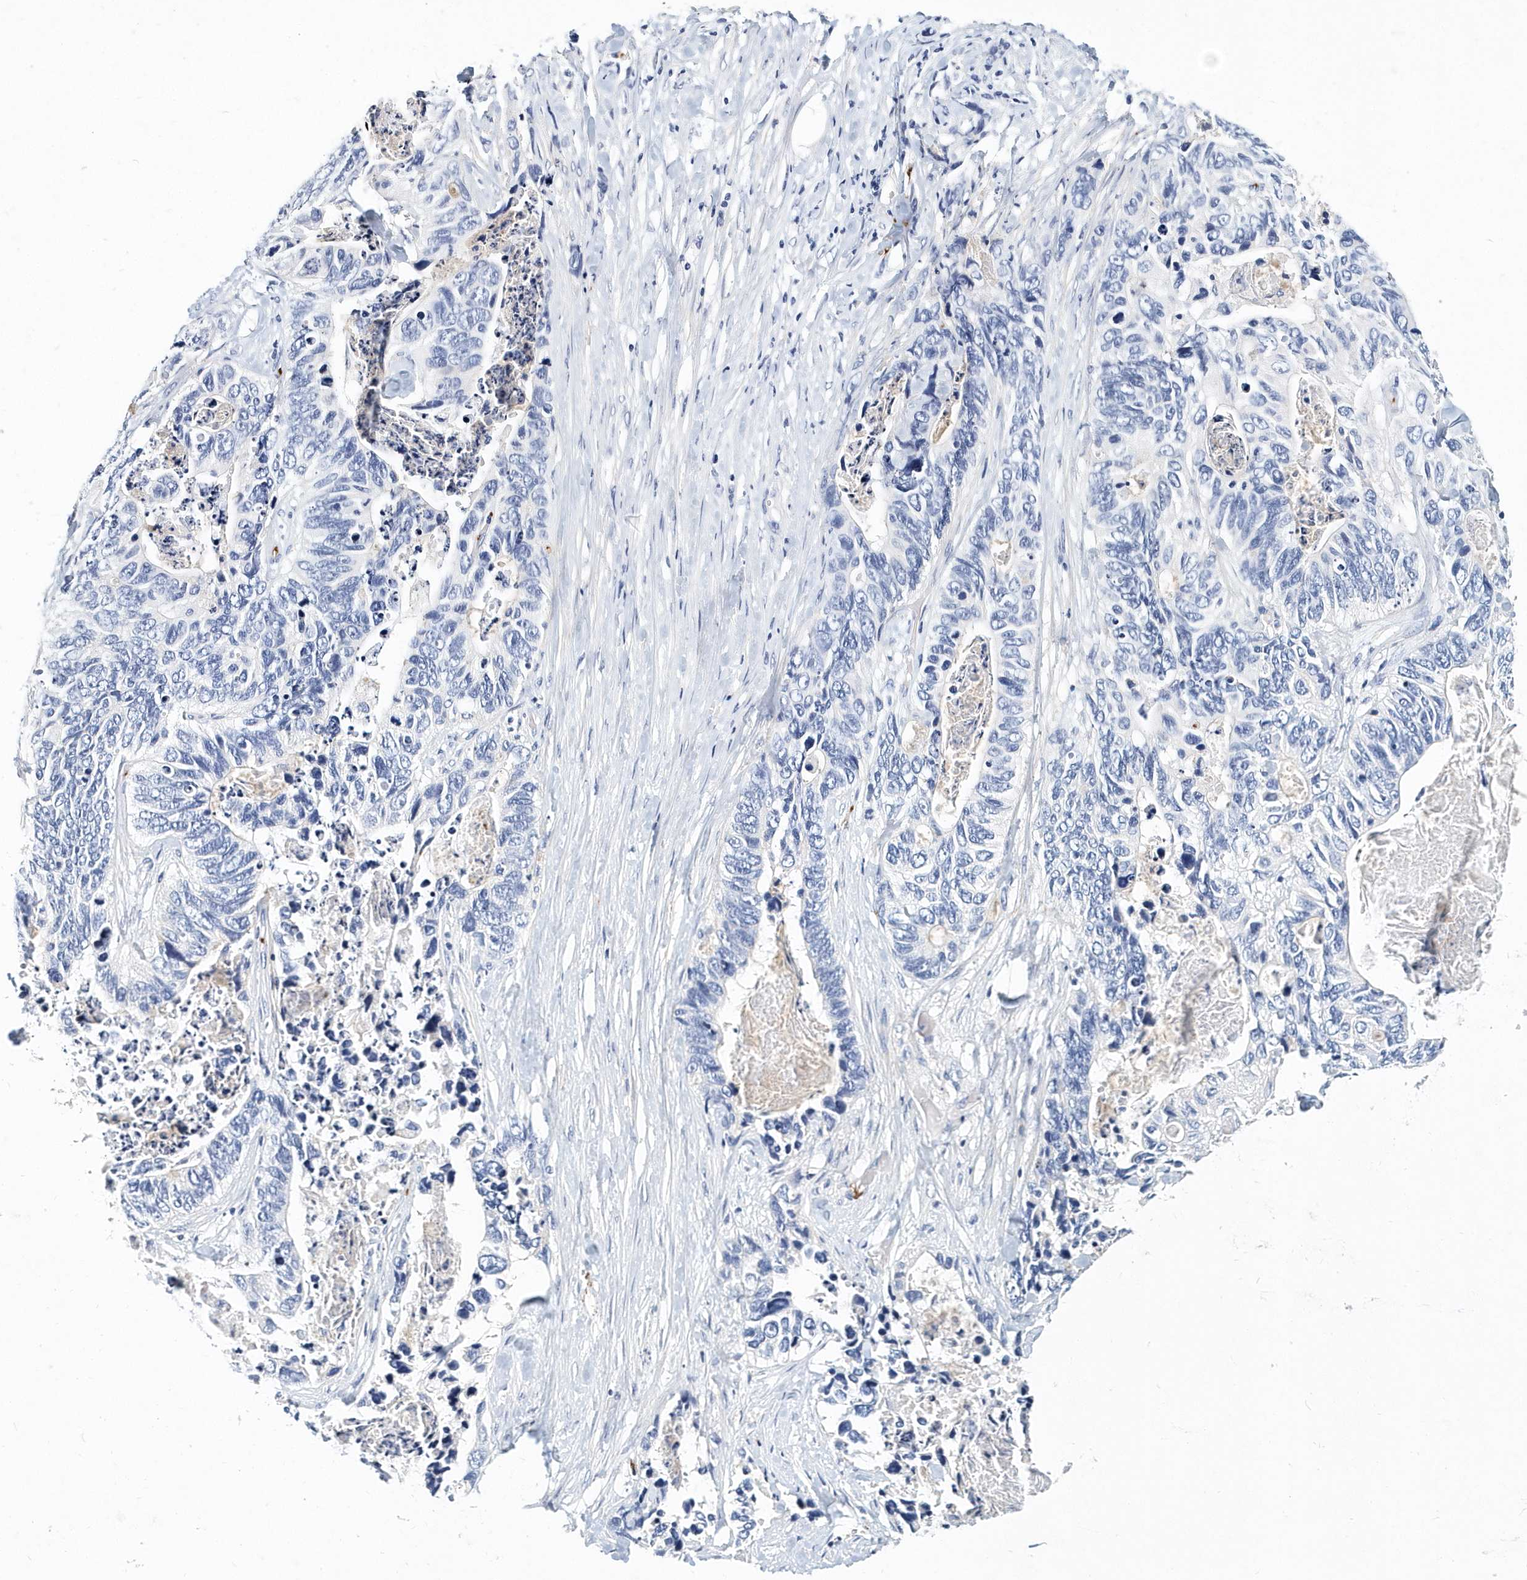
{"staining": {"intensity": "negative", "quantity": "none", "location": "none"}, "tissue": "stomach cancer", "cell_type": "Tumor cells", "image_type": "cancer", "snomed": [{"axis": "morphology", "description": "Adenocarcinoma, NOS"}, {"axis": "topography", "description": "Stomach"}], "caption": "Immunohistochemical staining of human stomach cancer (adenocarcinoma) displays no significant expression in tumor cells. (DAB (3,3'-diaminobenzidine) IHC visualized using brightfield microscopy, high magnification).", "gene": "ITGA2B", "patient": {"sex": "female", "age": 89}}